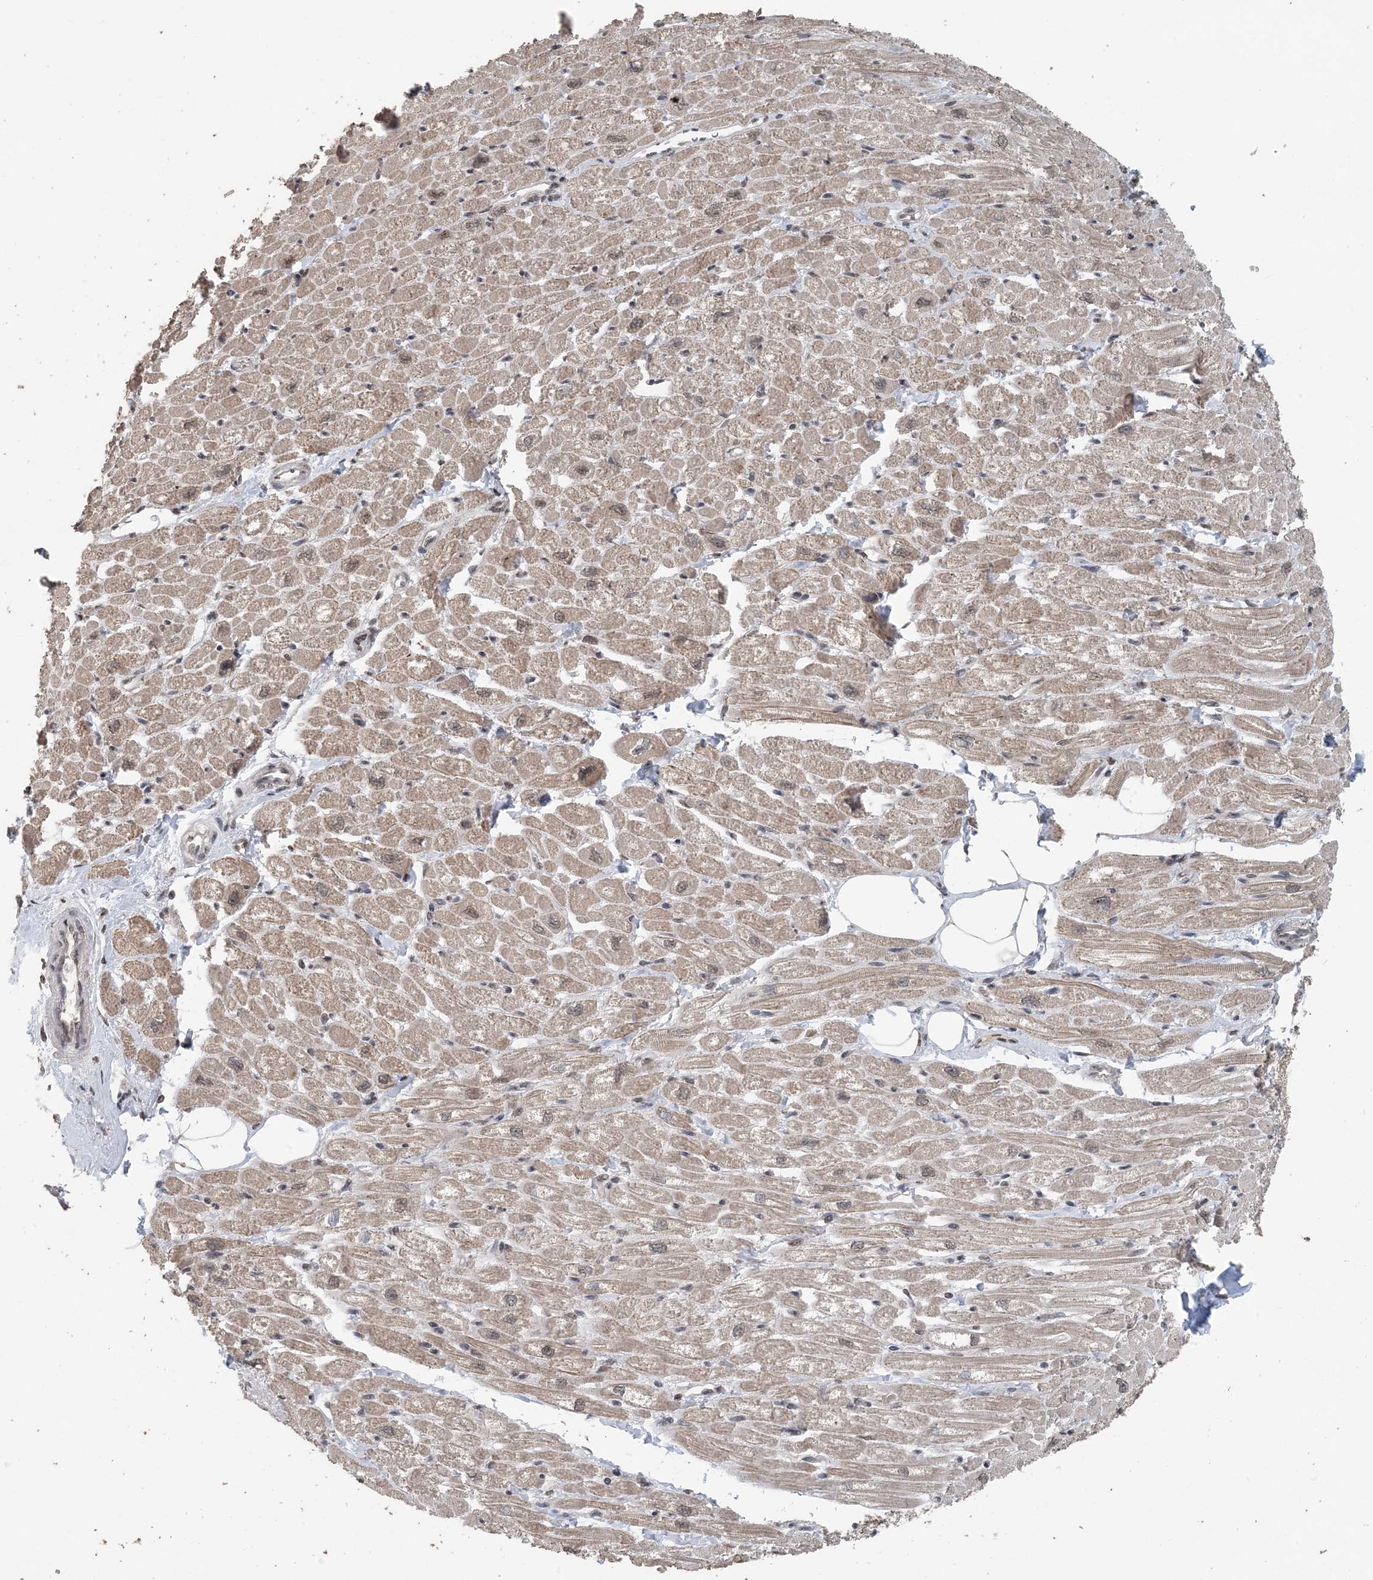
{"staining": {"intensity": "weak", "quantity": ">75%", "location": "cytoplasmic/membranous"}, "tissue": "heart muscle", "cell_type": "Cardiomyocytes", "image_type": "normal", "snomed": [{"axis": "morphology", "description": "Normal tissue, NOS"}, {"axis": "topography", "description": "Heart"}], "caption": "The image displays staining of normal heart muscle, revealing weak cytoplasmic/membranous protein expression (brown color) within cardiomyocytes.", "gene": "MBD2", "patient": {"sex": "male", "age": 50}}